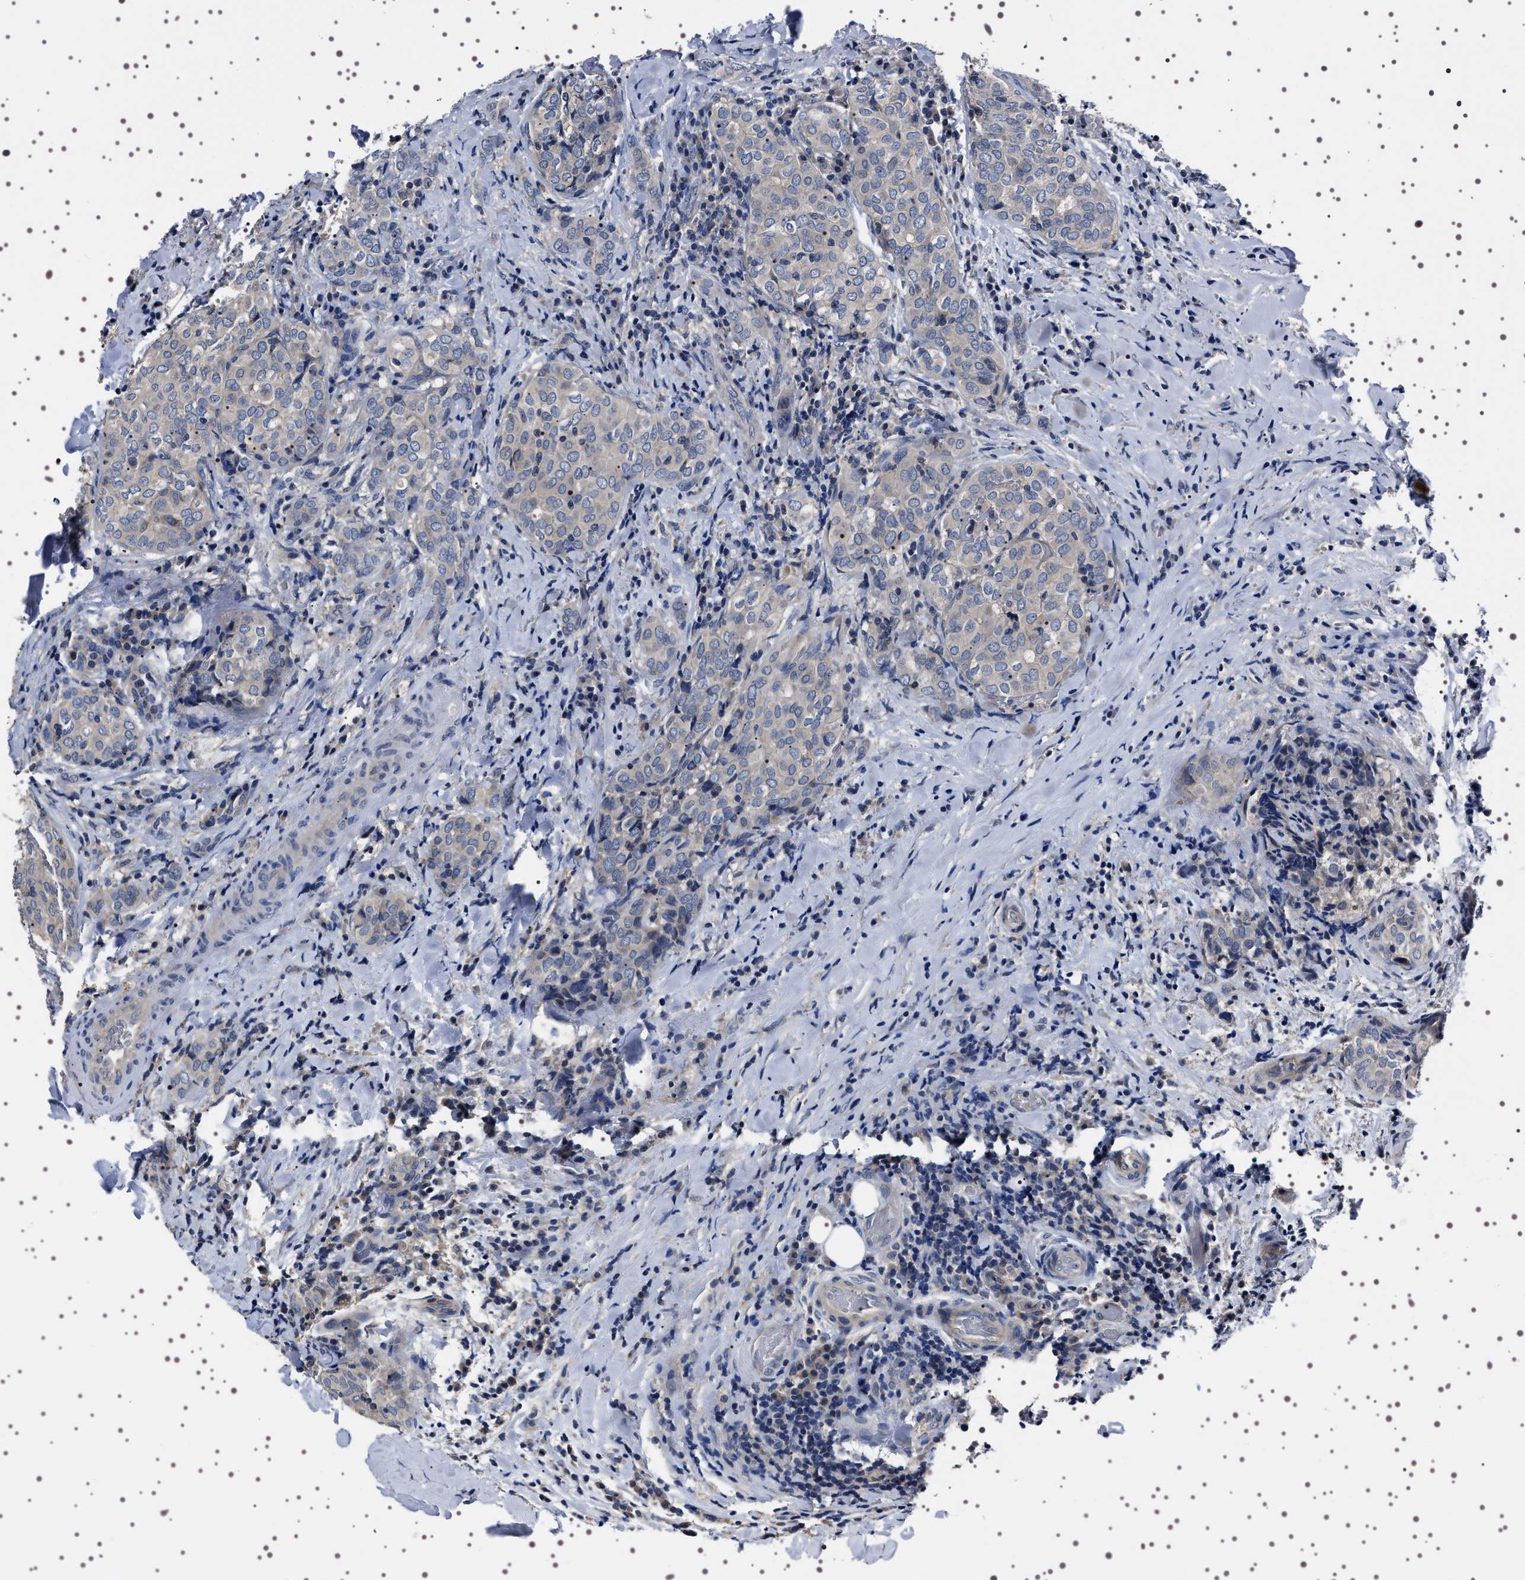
{"staining": {"intensity": "weak", "quantity": "<25%", "location": "cytoplasmic/membranous"}, "tissue": "thyroid cancer", "cell_type": "Tumor cells", "image_type": "cancer", "snomed": [{"axis": "morphology", "description": "Normal tissue, NOS"}, {"axis": "morphology", "description": "Papillary adenocarcinoma, NOS"}, {"axis": "topography", "description": "Thyroid gland"}], "caption": "A photomicrograph of thyroid cancer stained for a protein exhibits no brown staining in tumor cells. Brightfield microscopy of IHC stained with DAB (brown) and hematoxylin (blue), captured at high magnification.", "gene": "TARBP1", "patient": {"sex": "female", "age": 30}}